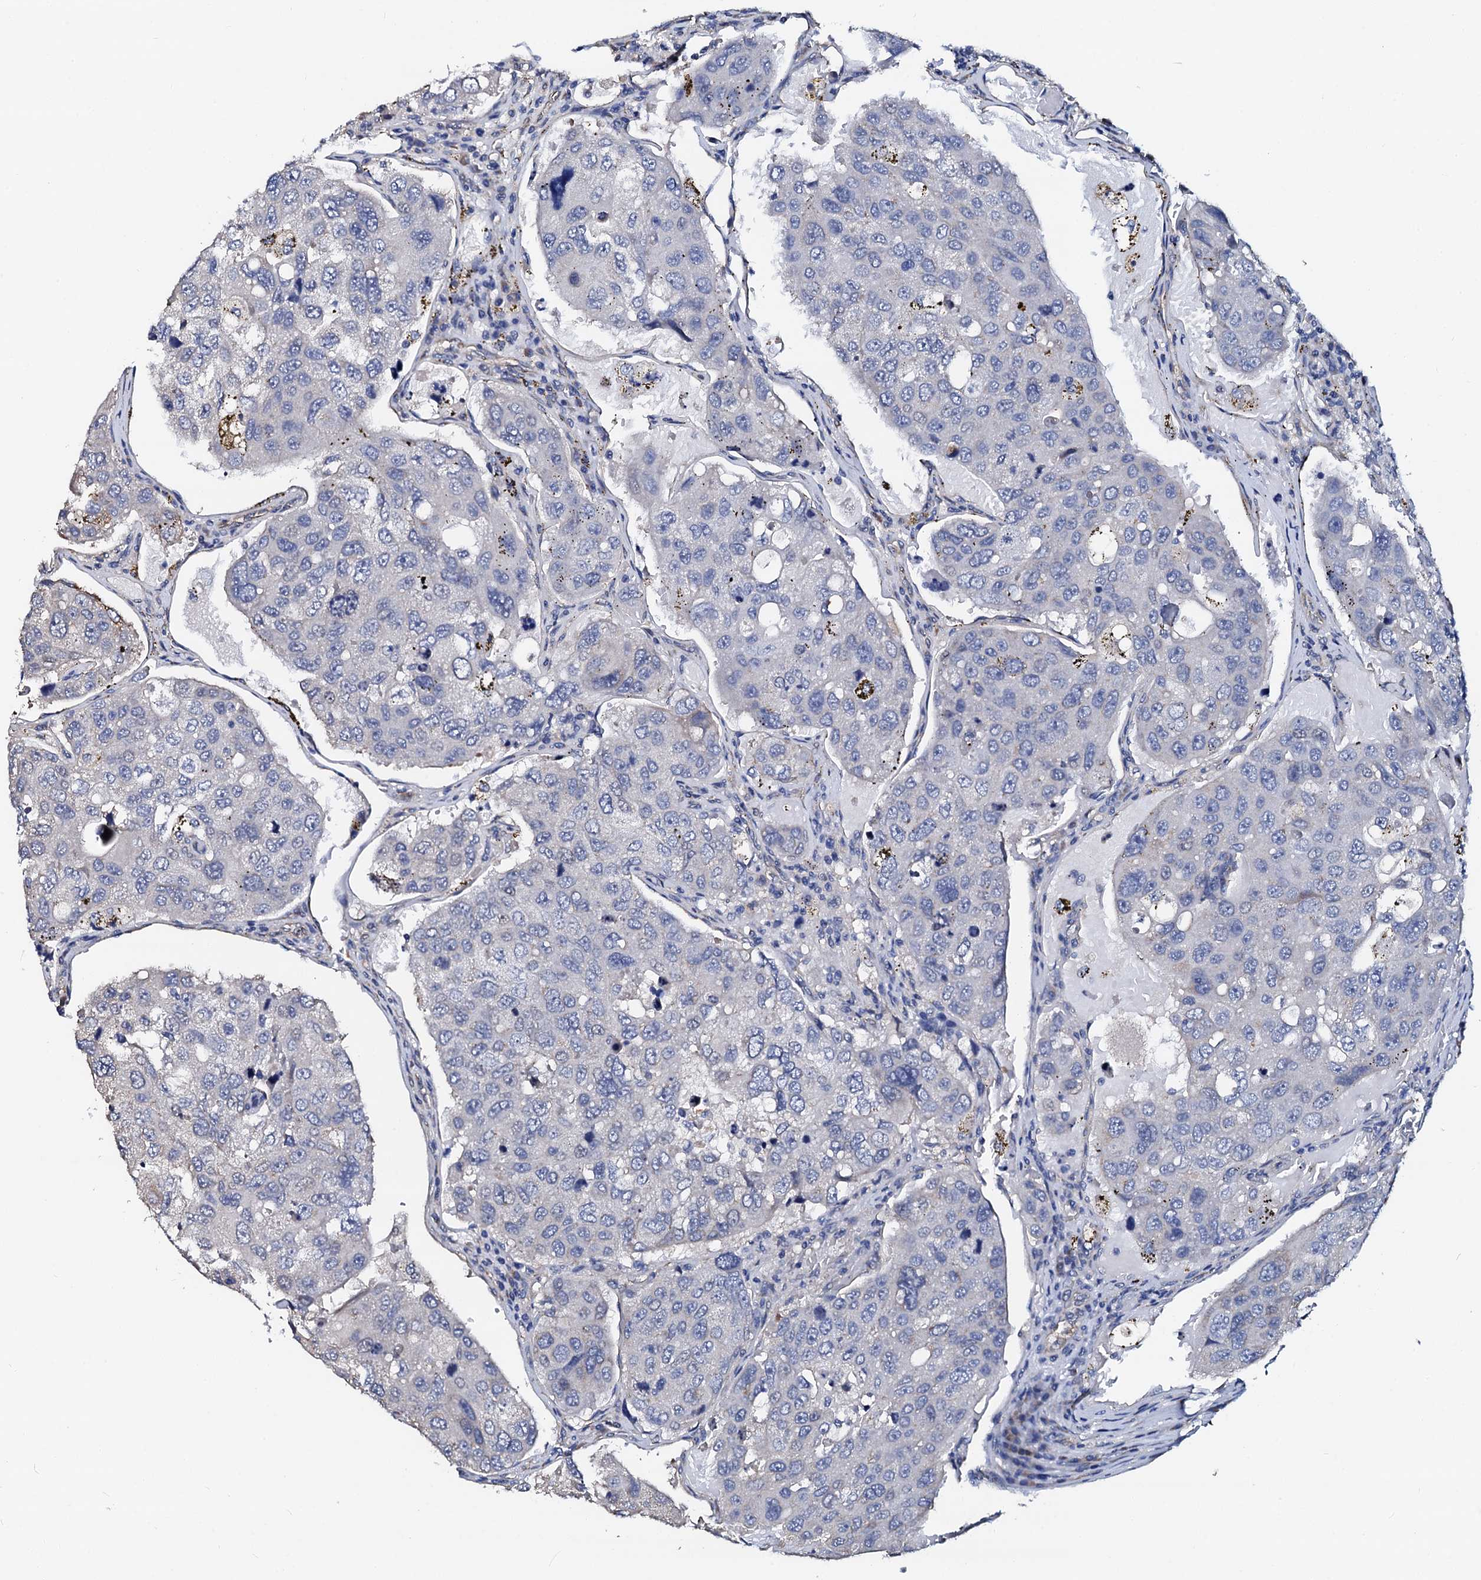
{"staining": {"intensity": "negative", "quantity": "none", "location": "none"}, "tissue": "urothelial cancer", "cell_type": "Tumor cells", "image_type": "cancer", "snomed": [{"axis": "morphology", "description": "Urothelial carcinoma, High grade"}, {"axis": "topography", "description": "Lymph node"}, {"axis": "topography", "description": "Urinary bladder"}], "caption": "This photomicrograph is of urothelial cancer stained with IHC to label a protein in brown with the nuclei are counter-stained blue. There is no expression in tumor cells.", "gene": "AKAP3", "patient": {"sex": "male", "age": 51}}